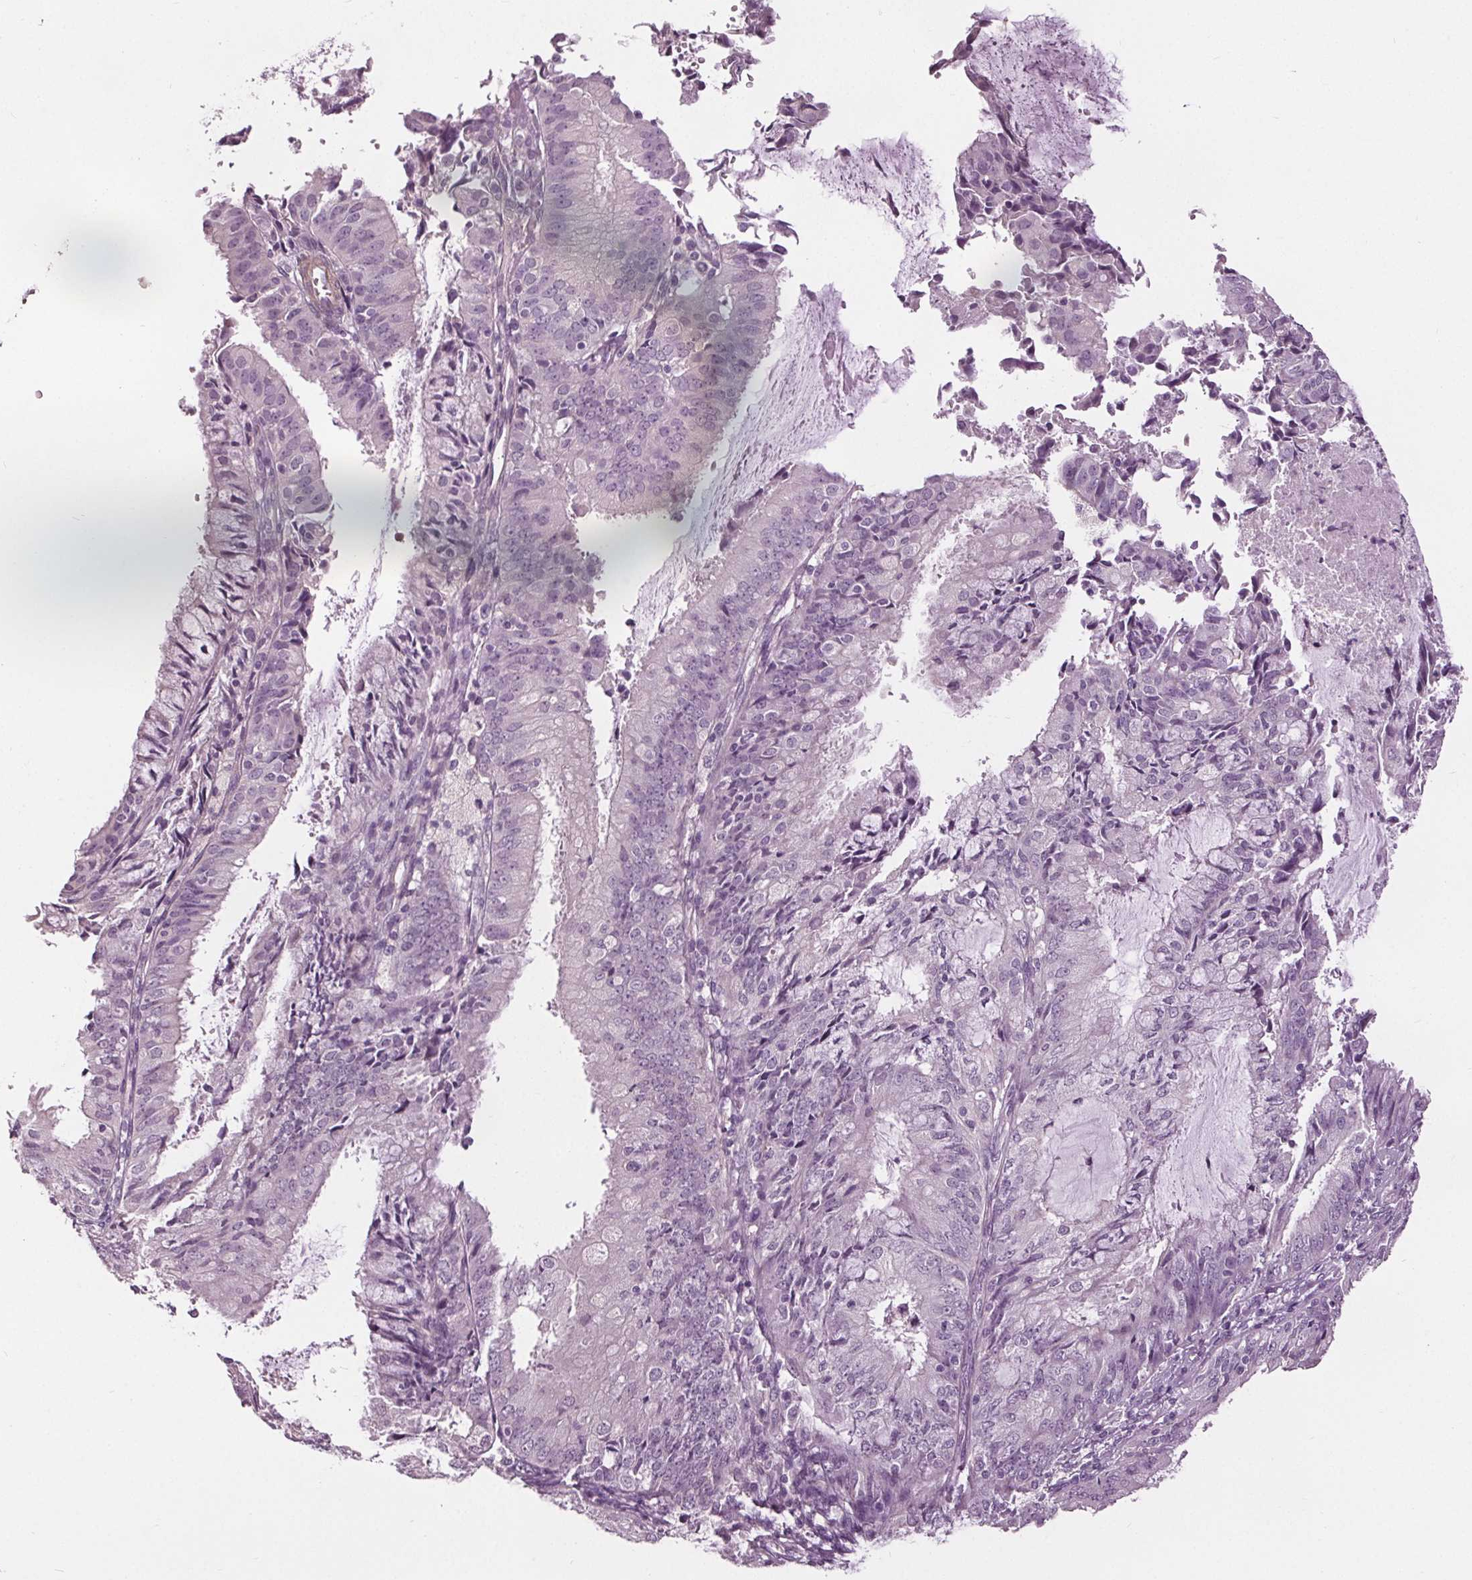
{"staining": {"intensity": "negative", "quantity": "none", "location": "none"}, "tissue": "endometrial cancer", "cell_type": "Tumor cells", "image_type": "cancer", "snomed": [{"axis": "morphology", "description": "Adenocarcinoma, NOS"}, {"axis": "topography", "description": "Endometrium"}], "caption": "Tumor cells show no significant protein expression in endometrial cancer (adenocarcinoma).", "gene": "RASA1", "patient": {"sex": "female", "age": 57}}